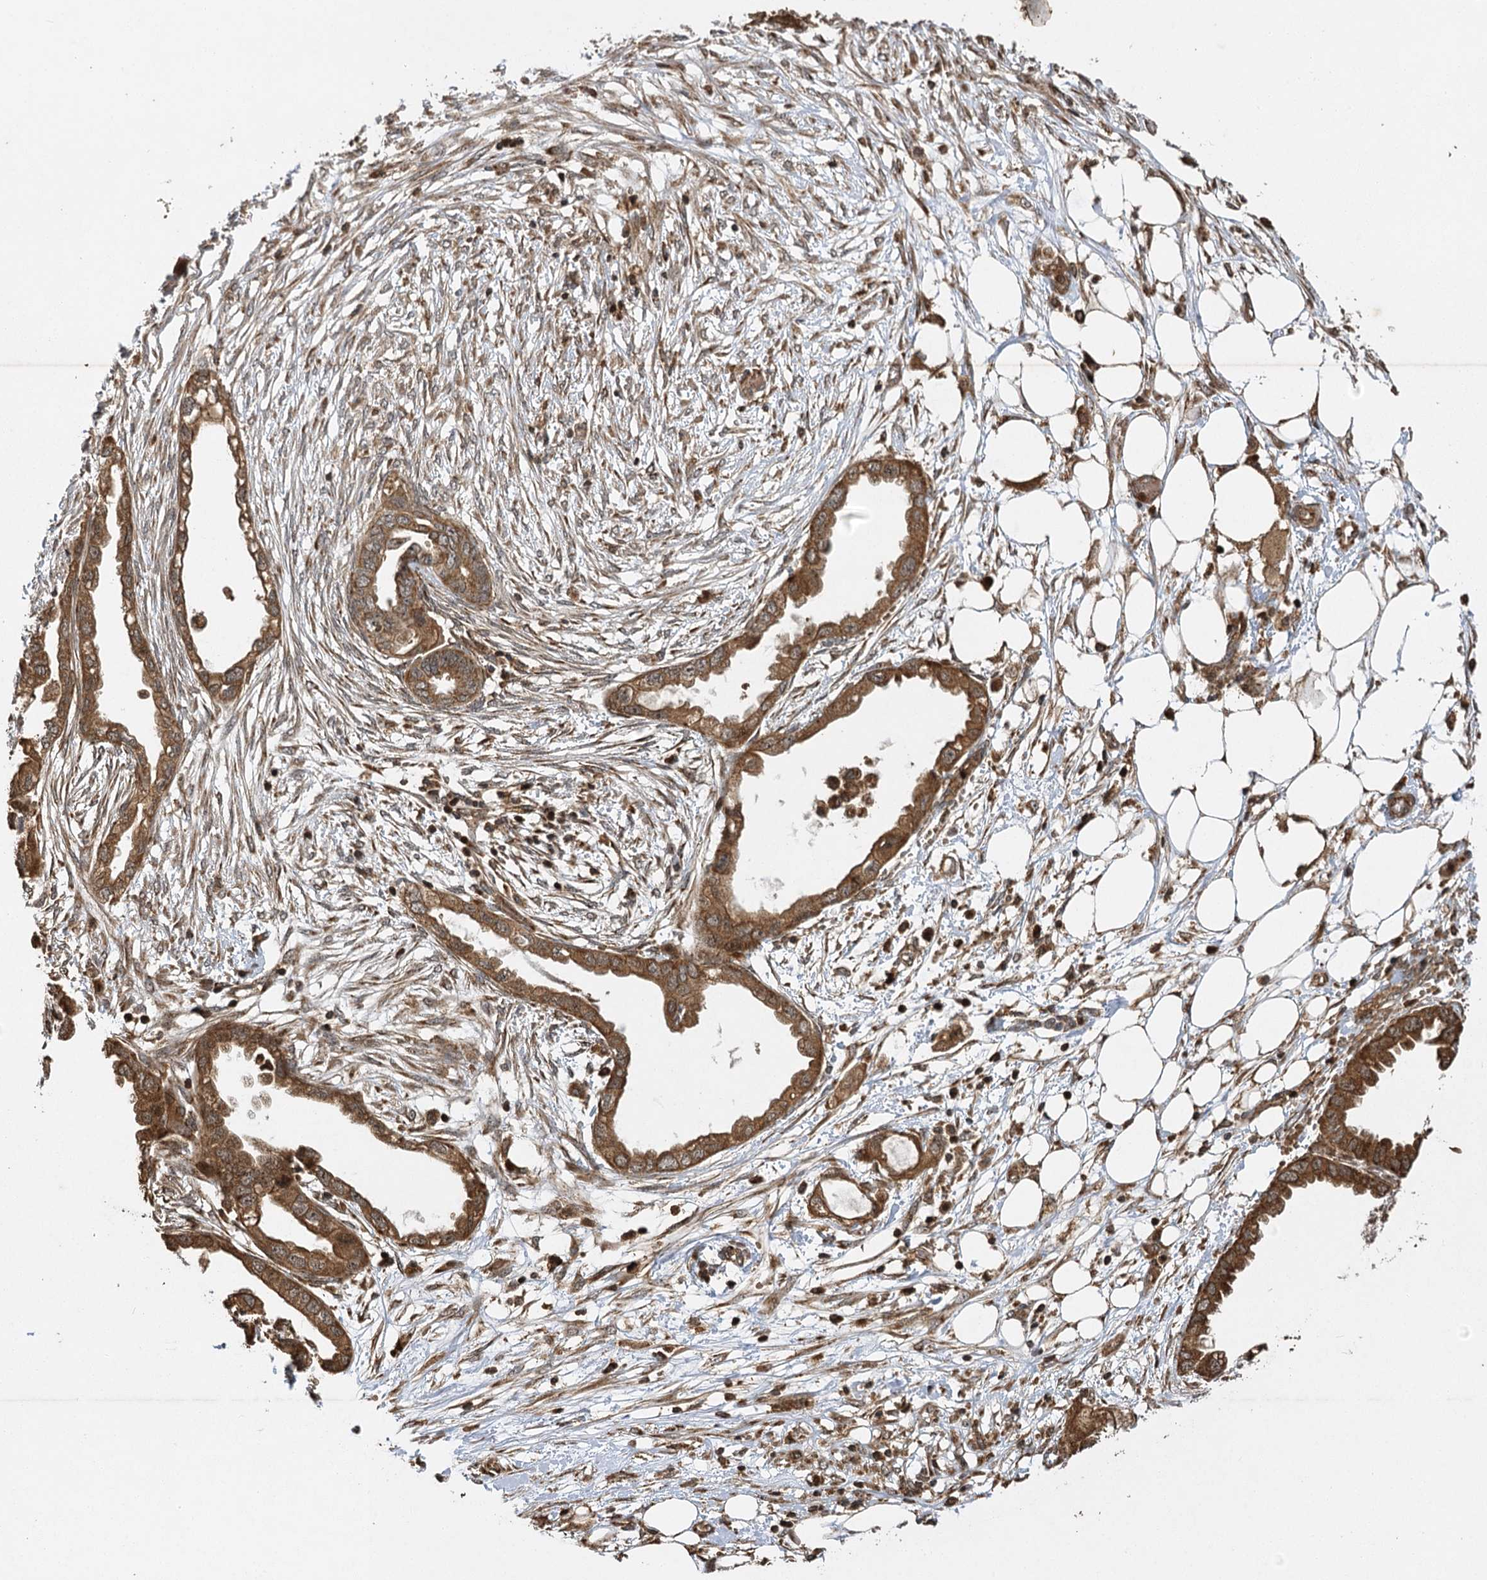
{"staining": {"intensity": "moderate", "quantity": ">75%", "location": "cytoplasmic/membranous"}, "tissue": "endometrial cancer", "cell_type": "Tumor cells", "image_type": "cancer", "snomed": [{"axis": "morphology", "description": "Adenocarcinoma, NOS"}, {"axis": "morphology", "description": "Adenocarcinoma, metastatic, NOS"}, {"axis": "topography", "description": "Adipose tissue"}, {"axis": "topography", "description": "Endometrium"}], "caption": "A histopathology image showing moderate cytoplasmic/membranous positivity in approximately >75% of tumor cells in adenocarcinoma (endometrial), as visualized by brown immunohistochemical staining.", "gene": "IL11RA", "patient": {"sex": "female", "age": 67}}